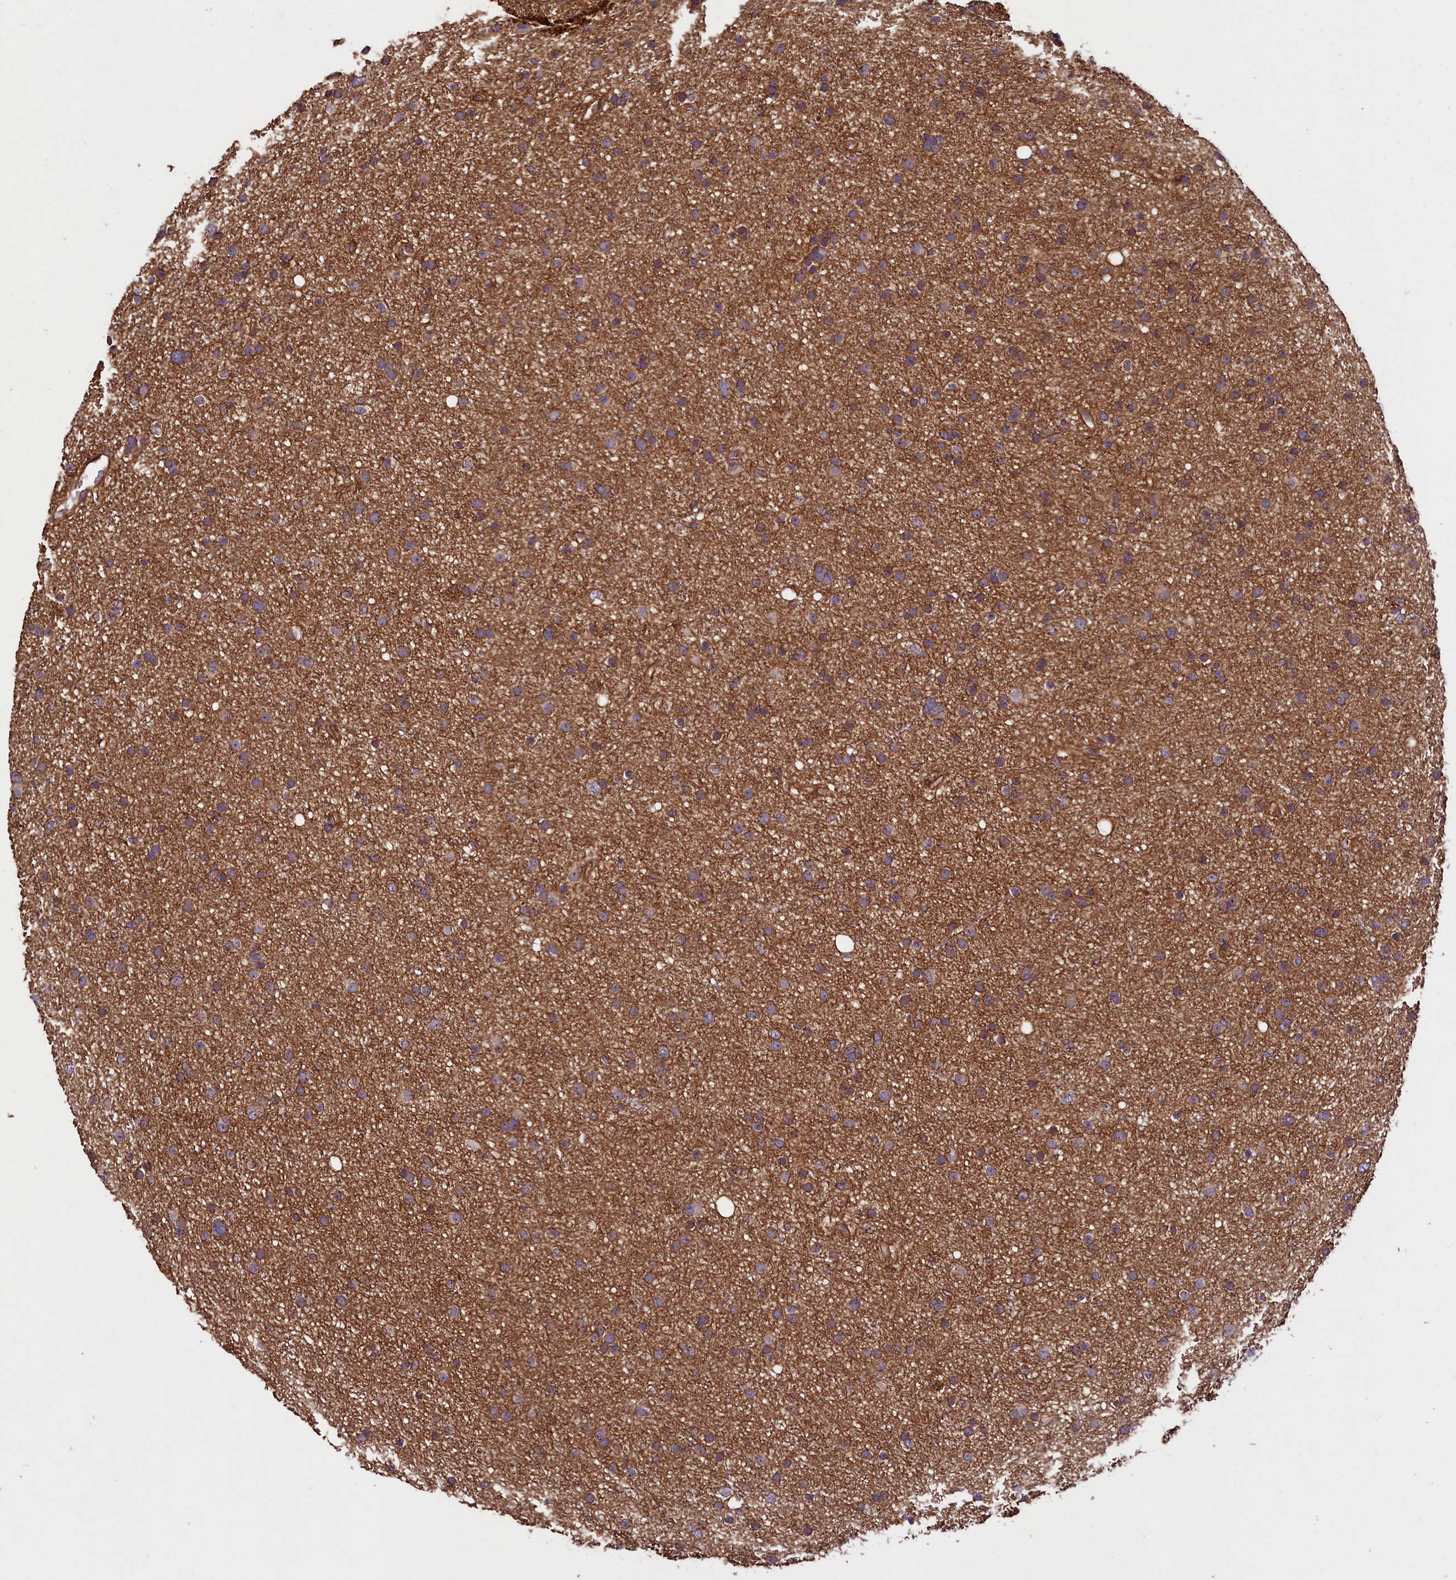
{"staining": {"intensity": "moderate", "quantity": "25%-75%", "location": "cytoplasmic/membranous"}, "tissue": "glioma", "cell_type": "Tumor cells", "image_type": "cancer", "snomed": [{"axis": "morphology", "description": "Glioma, malignant, Low grade"}, {"axis": "topography", "description": "Cerebral cortex"}], "caption": "There is medium levels of moderate cytoplasmic/membranous expression in tumor cells of malignant glioma (low-grade), as demonstrated by immunohistochemical staining (brown color).", "gene": "PALM", "patient": {"sex": "female", "age": 39}}